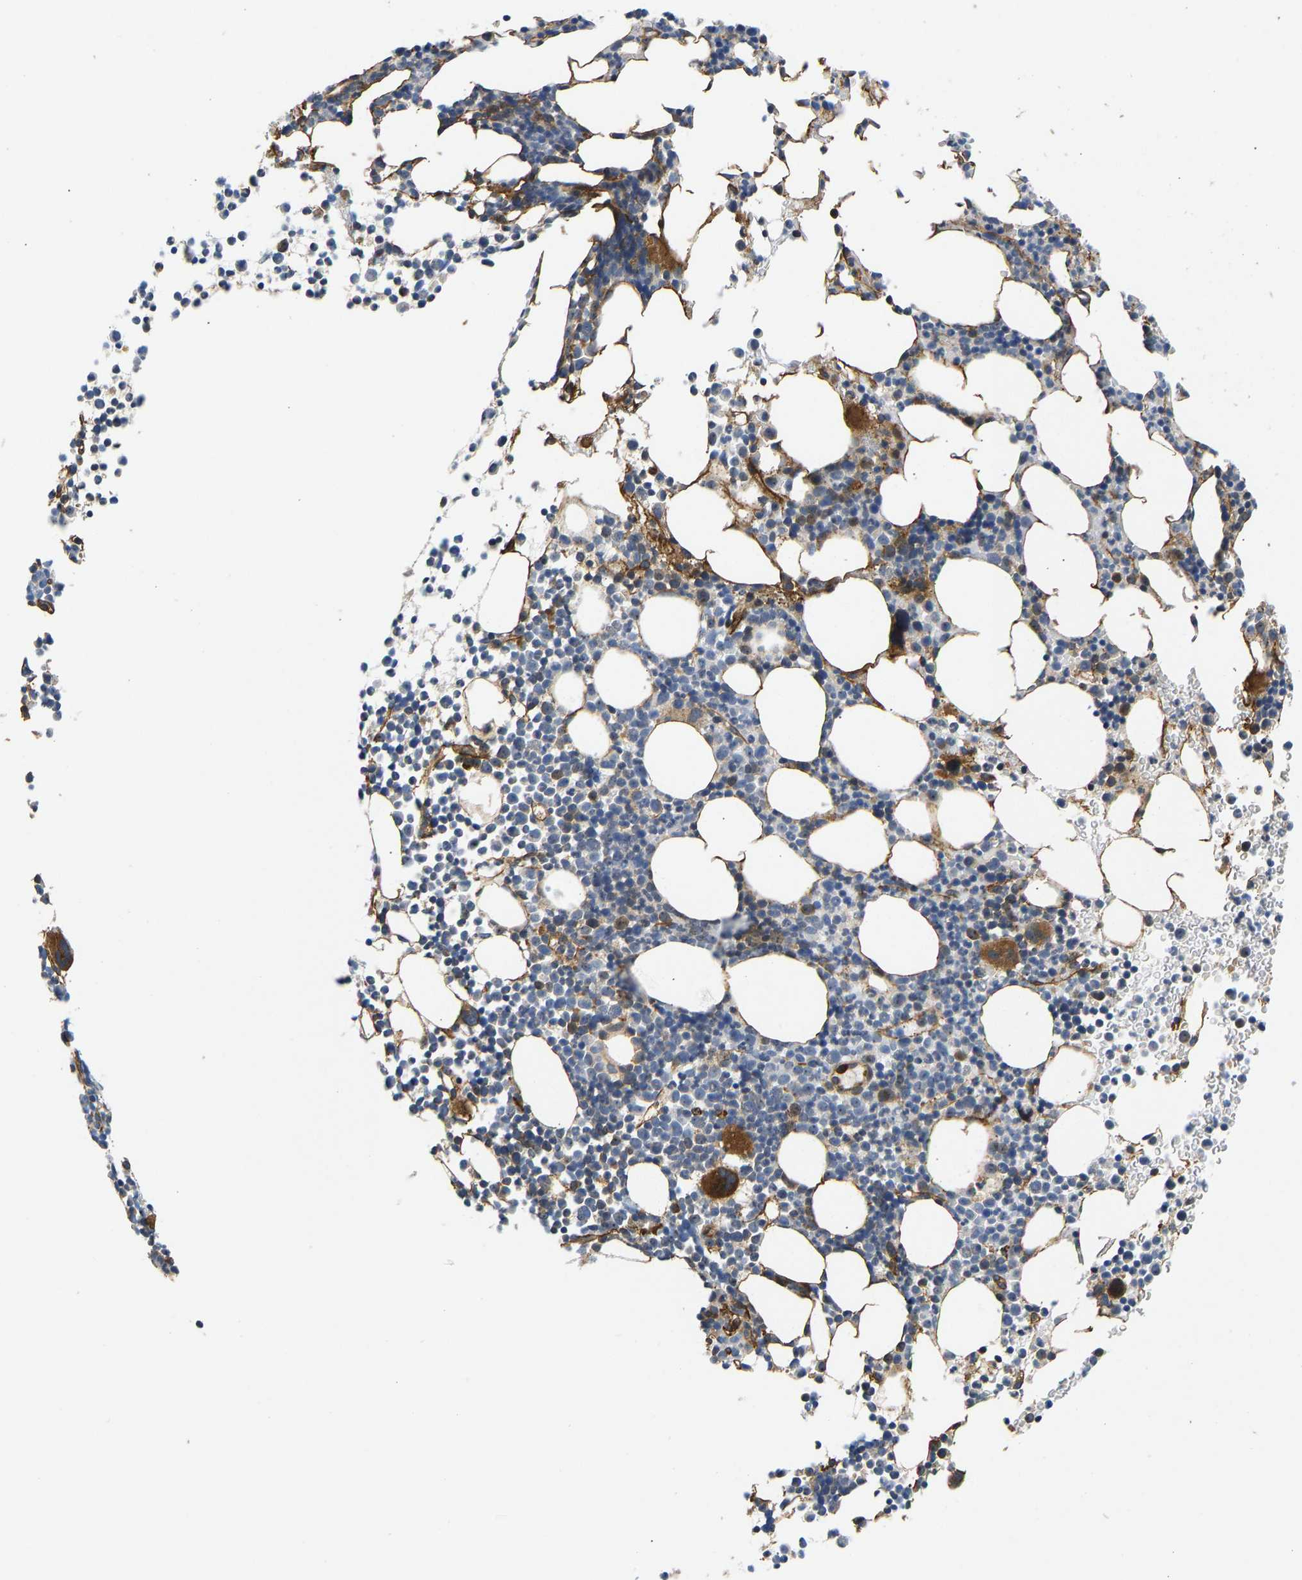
{"staining": {"intensity": "strong", "quantity": "<25%", "location": "cytoplasmic/membranous"}, "tissue": "bone marrow", "cell_type": "Hematopoietic cells", "image_type": "normal", "snomed": [{"axis": "morphology", "description": "Normal tissue, NOS"}, {"axis": "morphology", "description": "Inflammation, NOS"}, {"axis": "topography", "description": "Bone marrow"}], "caption": "The photomicrograph reveals immunohistochemical staining of normal bone marrow. There is strong cytoplasmic/membranous positivity is seen in approximately <25% of hematopoietic cells.", "gene": "RESF1", "patient": {"sex": "female", "age": 67}}